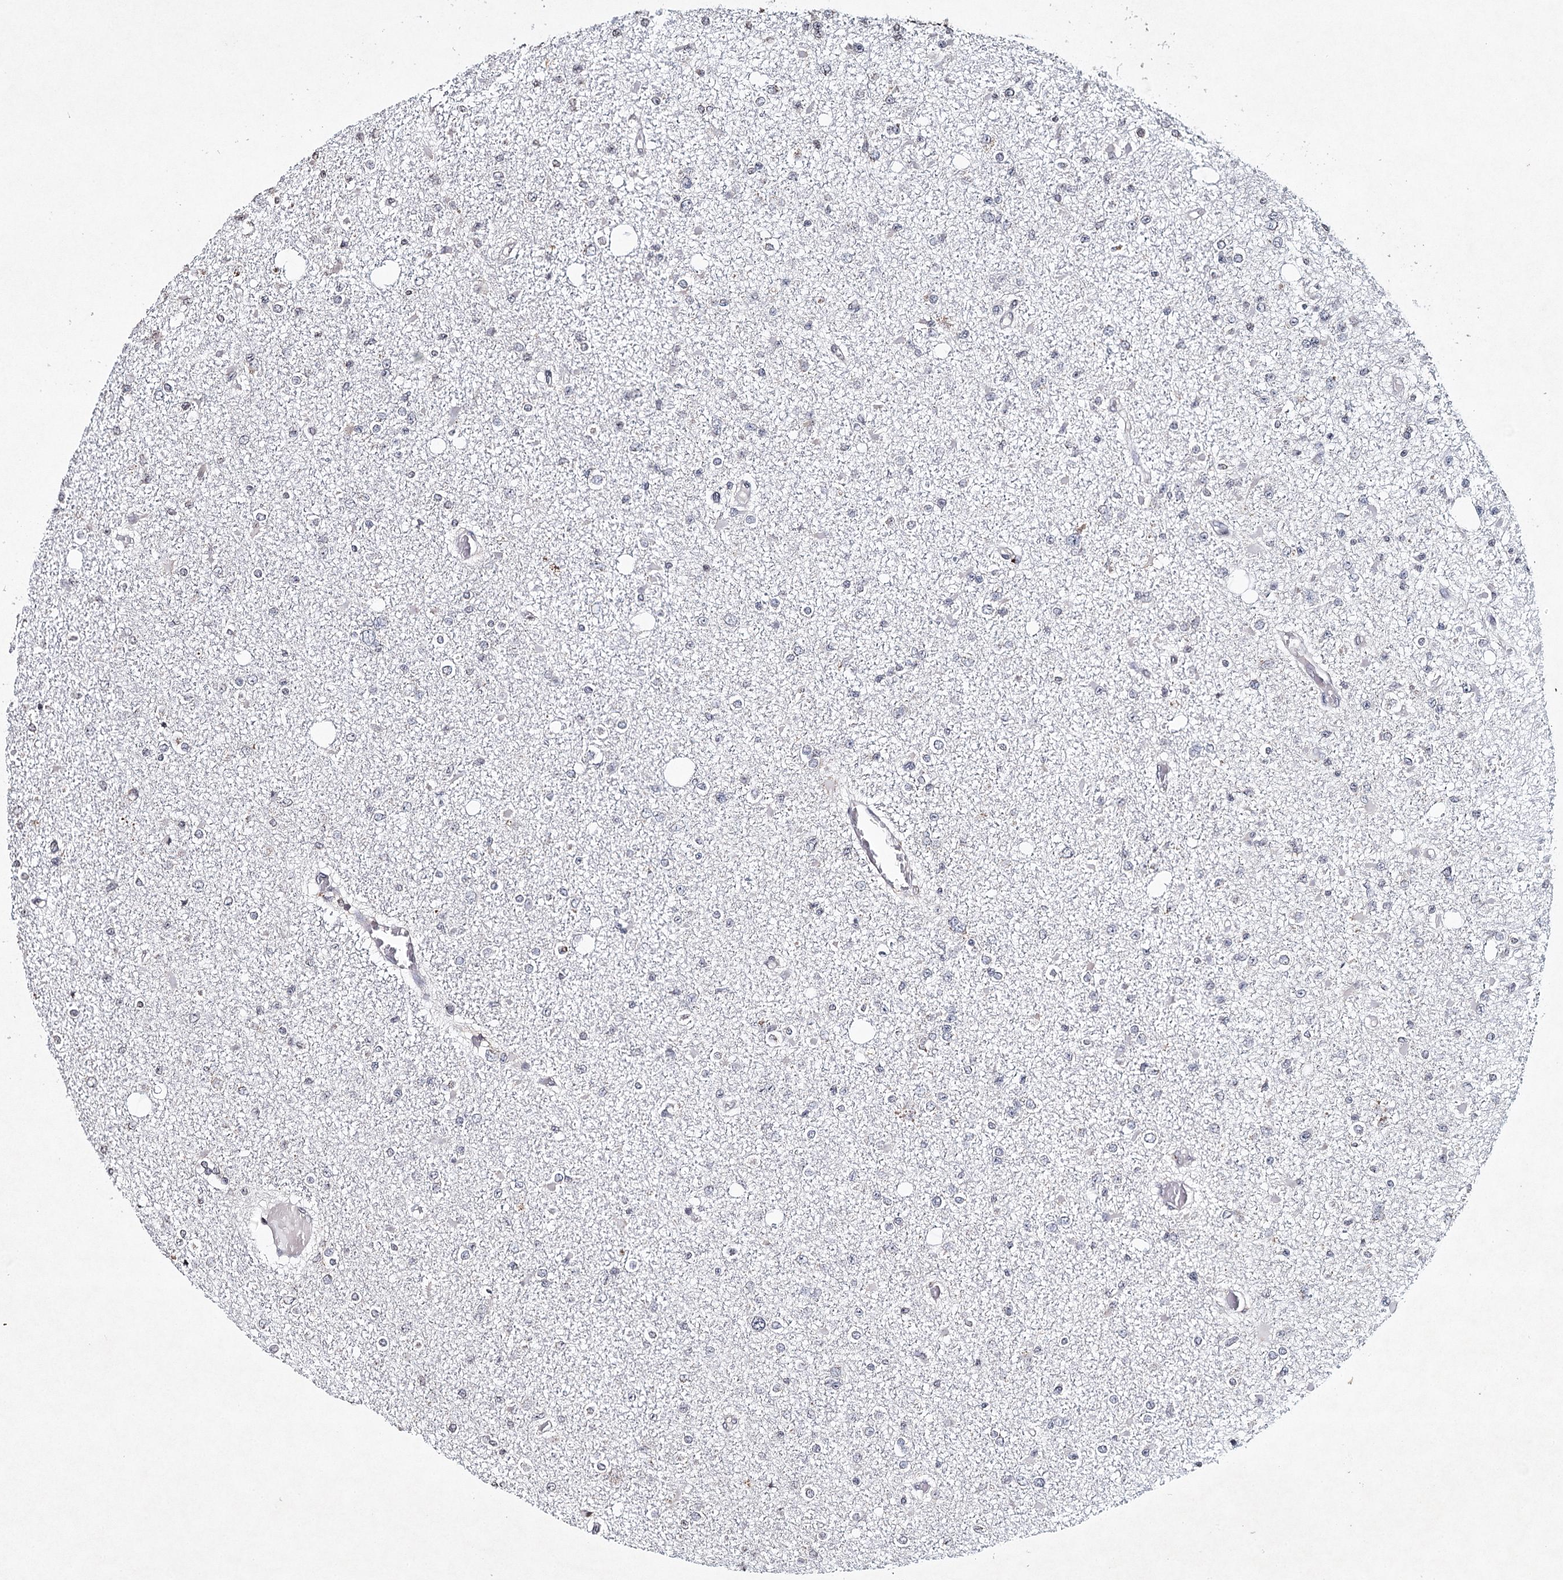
{"staining": {"intensity": "negative", "quantity": "none", "location": "none"}, "tissue": "glioma", "cell_type": "Tumor cells", "image_type": "cancer", "snomed": [{"axis": "morphology", "description": "Glioma, malignant, Low grade"}, {"axis": "topography", "description": "Brain"}], "caption": "This photomicrograph is of glioma stained with immunohistochemistry (IHC) to label a protein in brown with the nuclei are counter-stained blue. There is no expression in tumor cells.", "gene": "ICOS", "patient": {"sex": "female", "age": 22}}